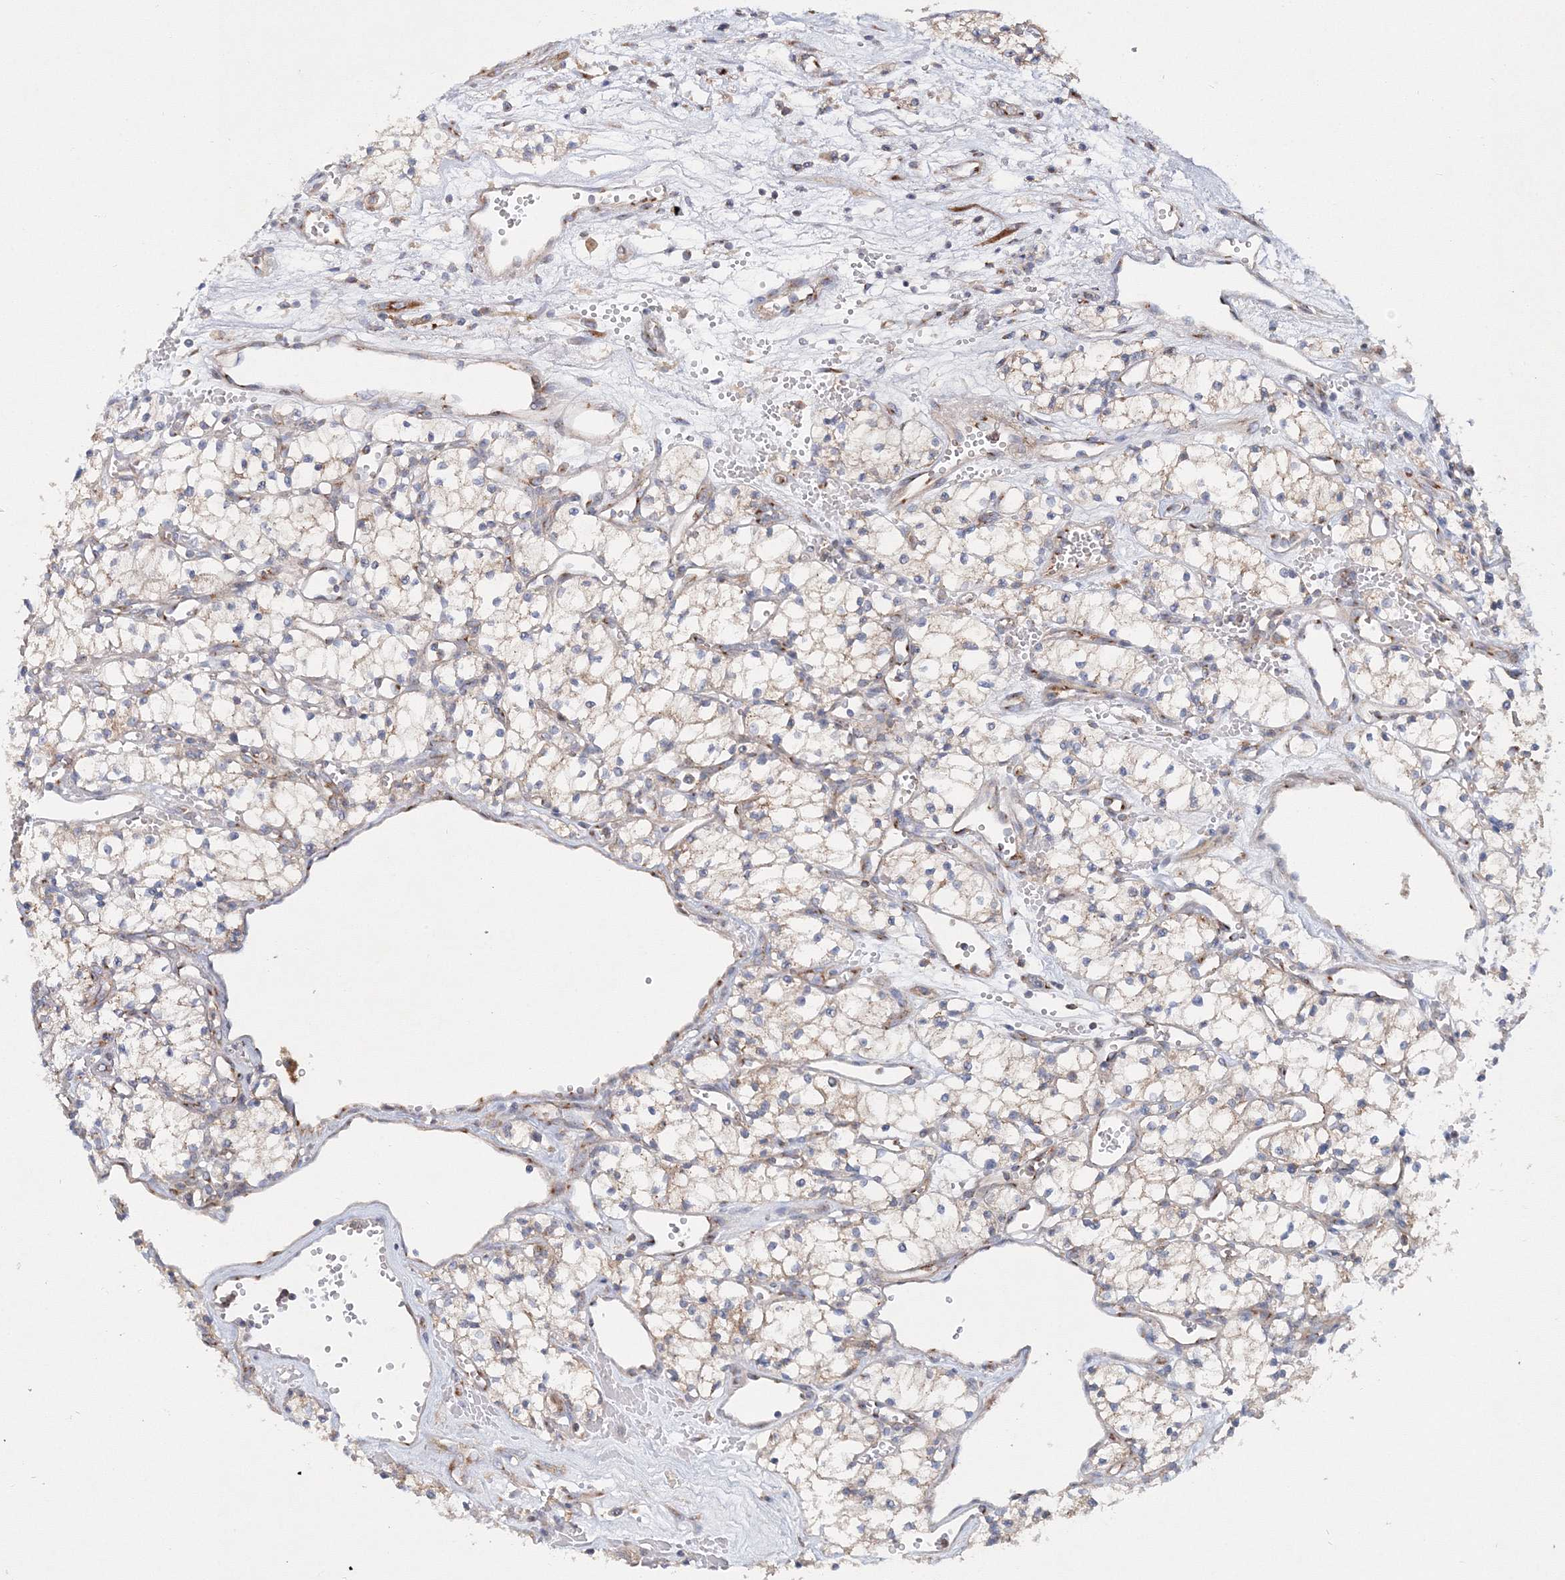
{"staining": {"intensity": "weak", "quantity": "25%-75%", "location": "cytoplasmic/membranous"}, "tissue": "renal cancer", "cell_type": "Tumor cells", "image_type": "cancer", "snomed": [{"axis": "morphology", "description": "Adenocarcinoma, NOS"}, {"axis": "topography", "description": "Kidney"}], "caption": "A micrograph showing weak cytoplasmic/membranous expression in about 25%-75% of tumor cells in renal adenocarcinoma, as visualized by brown immunohistochemical staining.", "gene": "SEC23IP", "patient": {"sex": "male", "age": 59}}